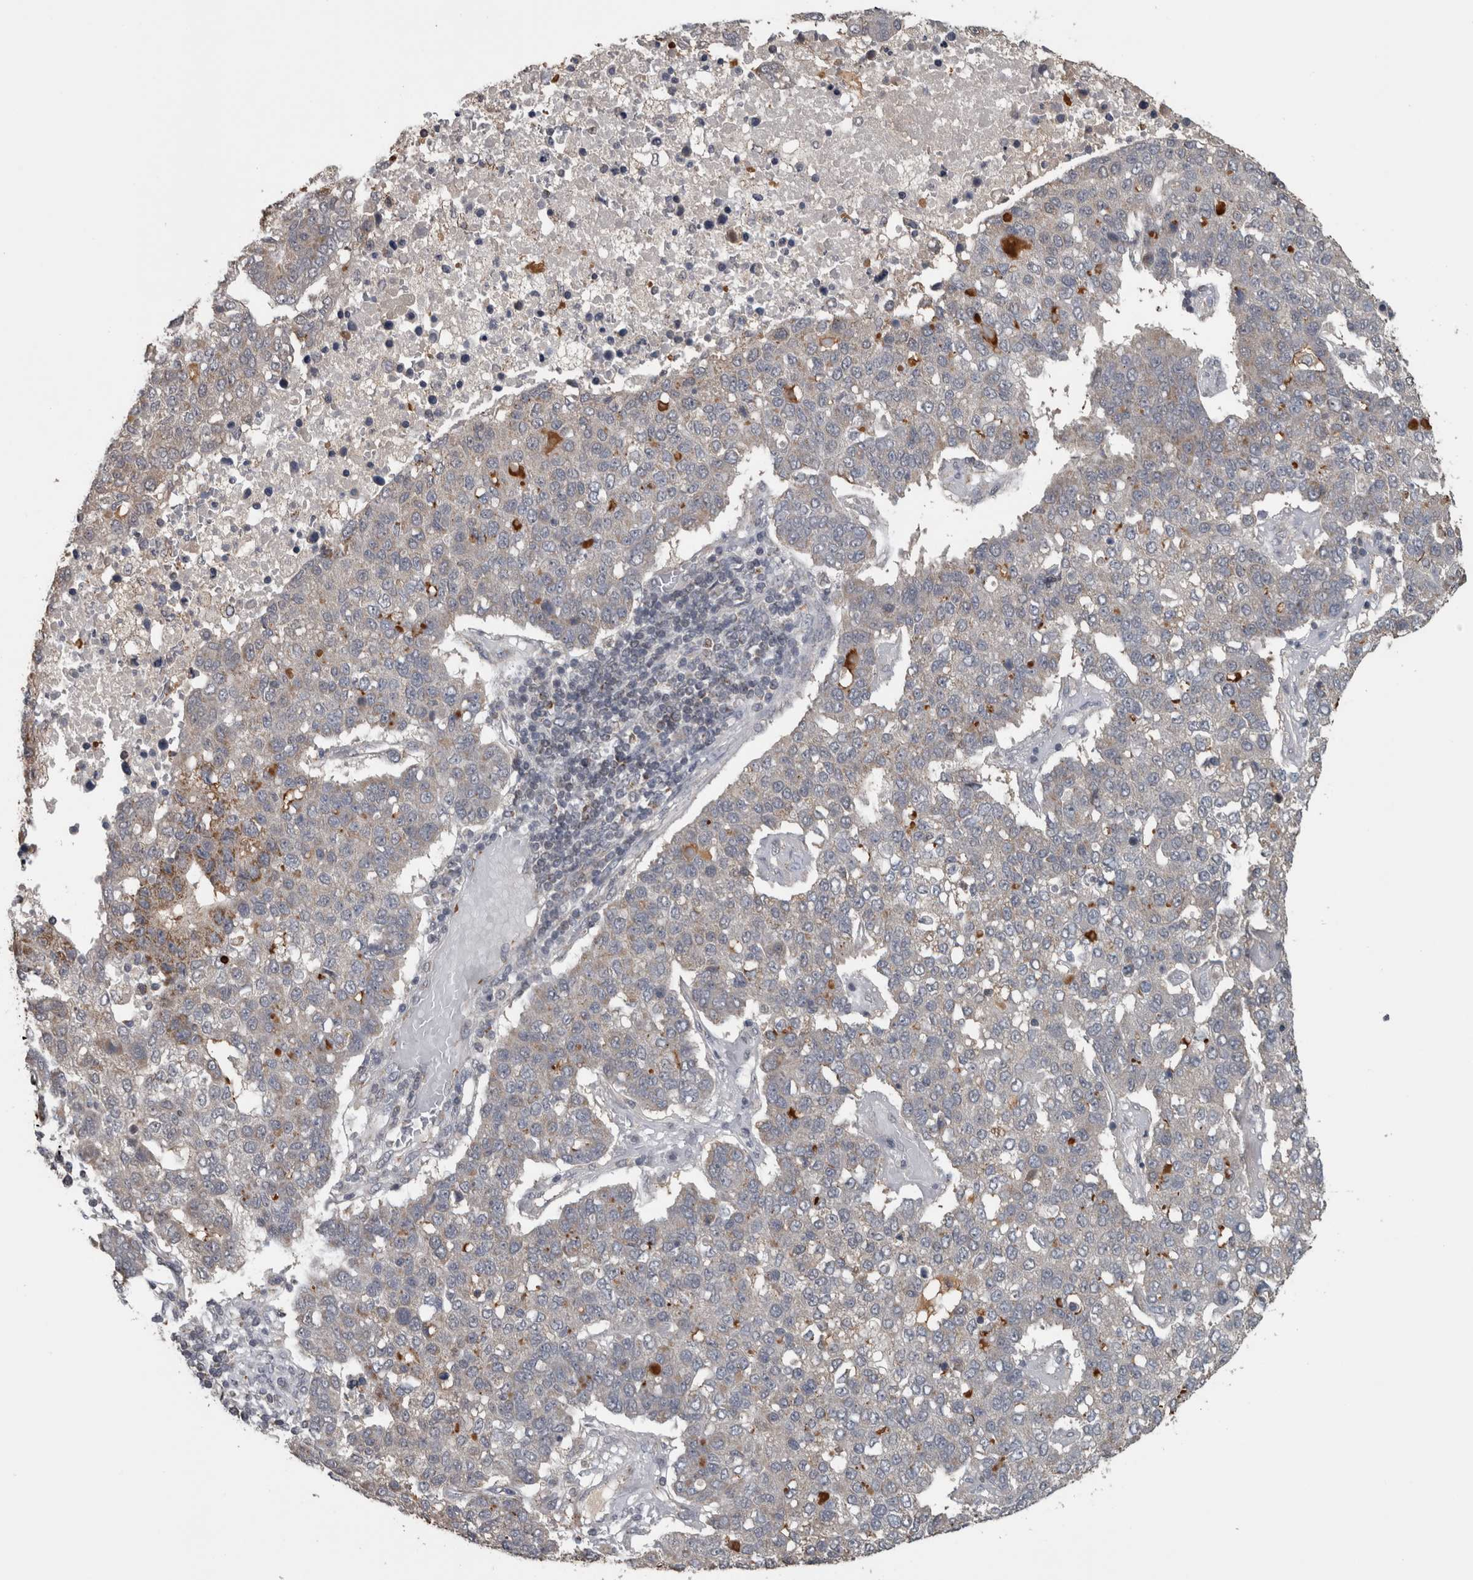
{"staining": {"intensity": "moderate", "quantity": "<25%", "location": "cytoplasmic/membranous"}, "tissue": "pancreatic cancer", "cell_type": "Tumor cells", "image_type": "cancer", "snomed": [{"axis": "morphology", "description": "Adenocarcinoma, NOS"}, {"axis": "topography", "description": "Pancreas"}], "caption": "Immunohistochemical staining of pancreatic cancer (adenocarcinoma) displays moderate cytoplasmic/membranous protein staining in approximately <25% of tumor cells. Immunohistochemistry (ihc) stains the protein of interest in brown and the nuclei are stained blue.", "gene": "OR2K2", "patient": {"sex": "female", "age": 61}}